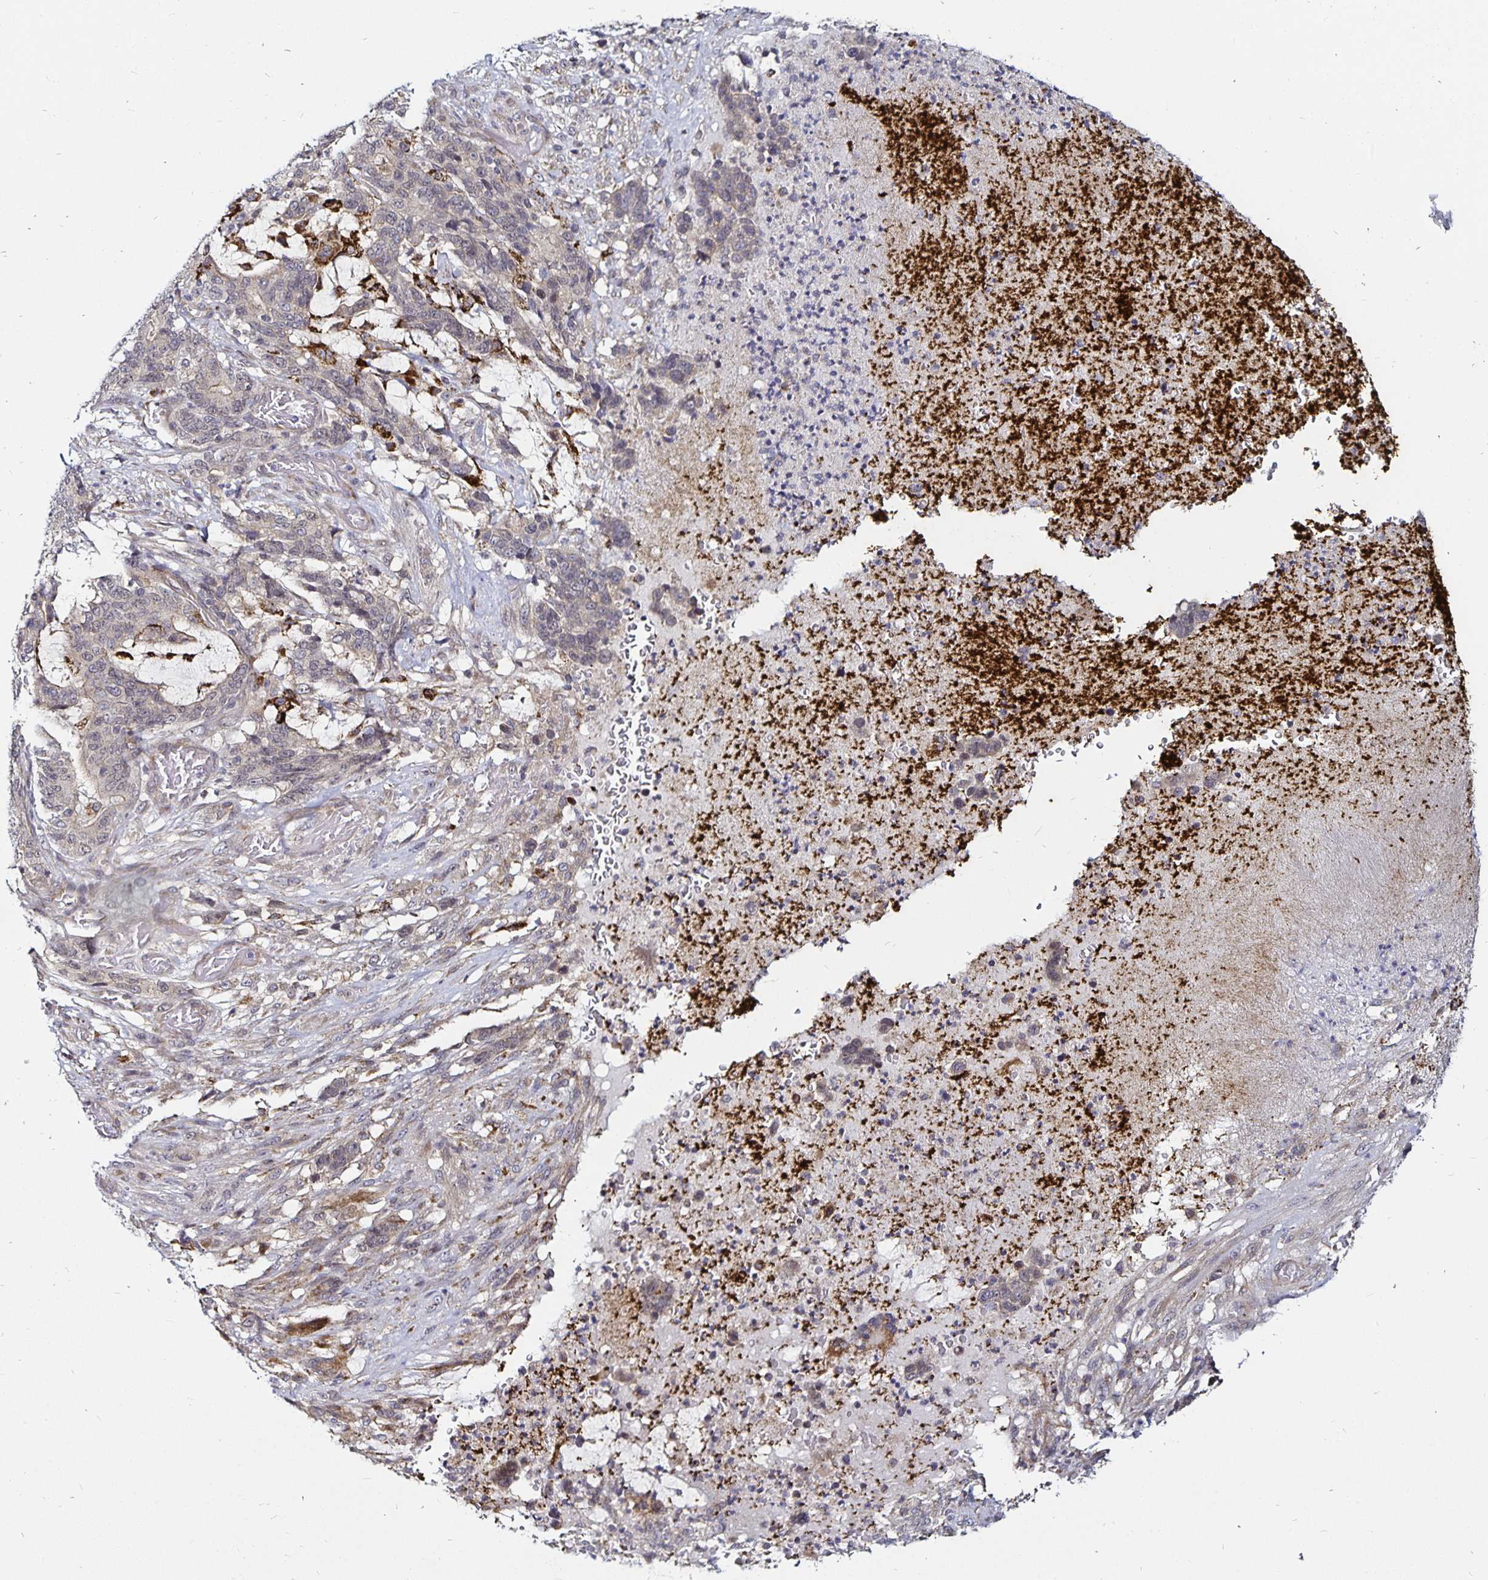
{"staining": {"intensity": "negative", "quantity": "none", "location": "none"}, "tissue": "stomach cancer", "cell_type": "Tumor cells", "image_type": "cancer", "snomed": [{"axis": "morphology", "description": "Normal tissue, NOS"}, {"axis": "morphology", "description": "Adenocarcinoma, NOS"}, {"axis": "topography", "description": "Stomach"}], "caption": "Micrograph shows no significant protein staining in tumor cells of stomach cancer. (DAB (3,3'-diaminobenzidine) immunohistochemistry (IHC) with hematoxylin counter stain).", "gene": "CYP27A1", "patient": {"sex": "female", "age": 64}}